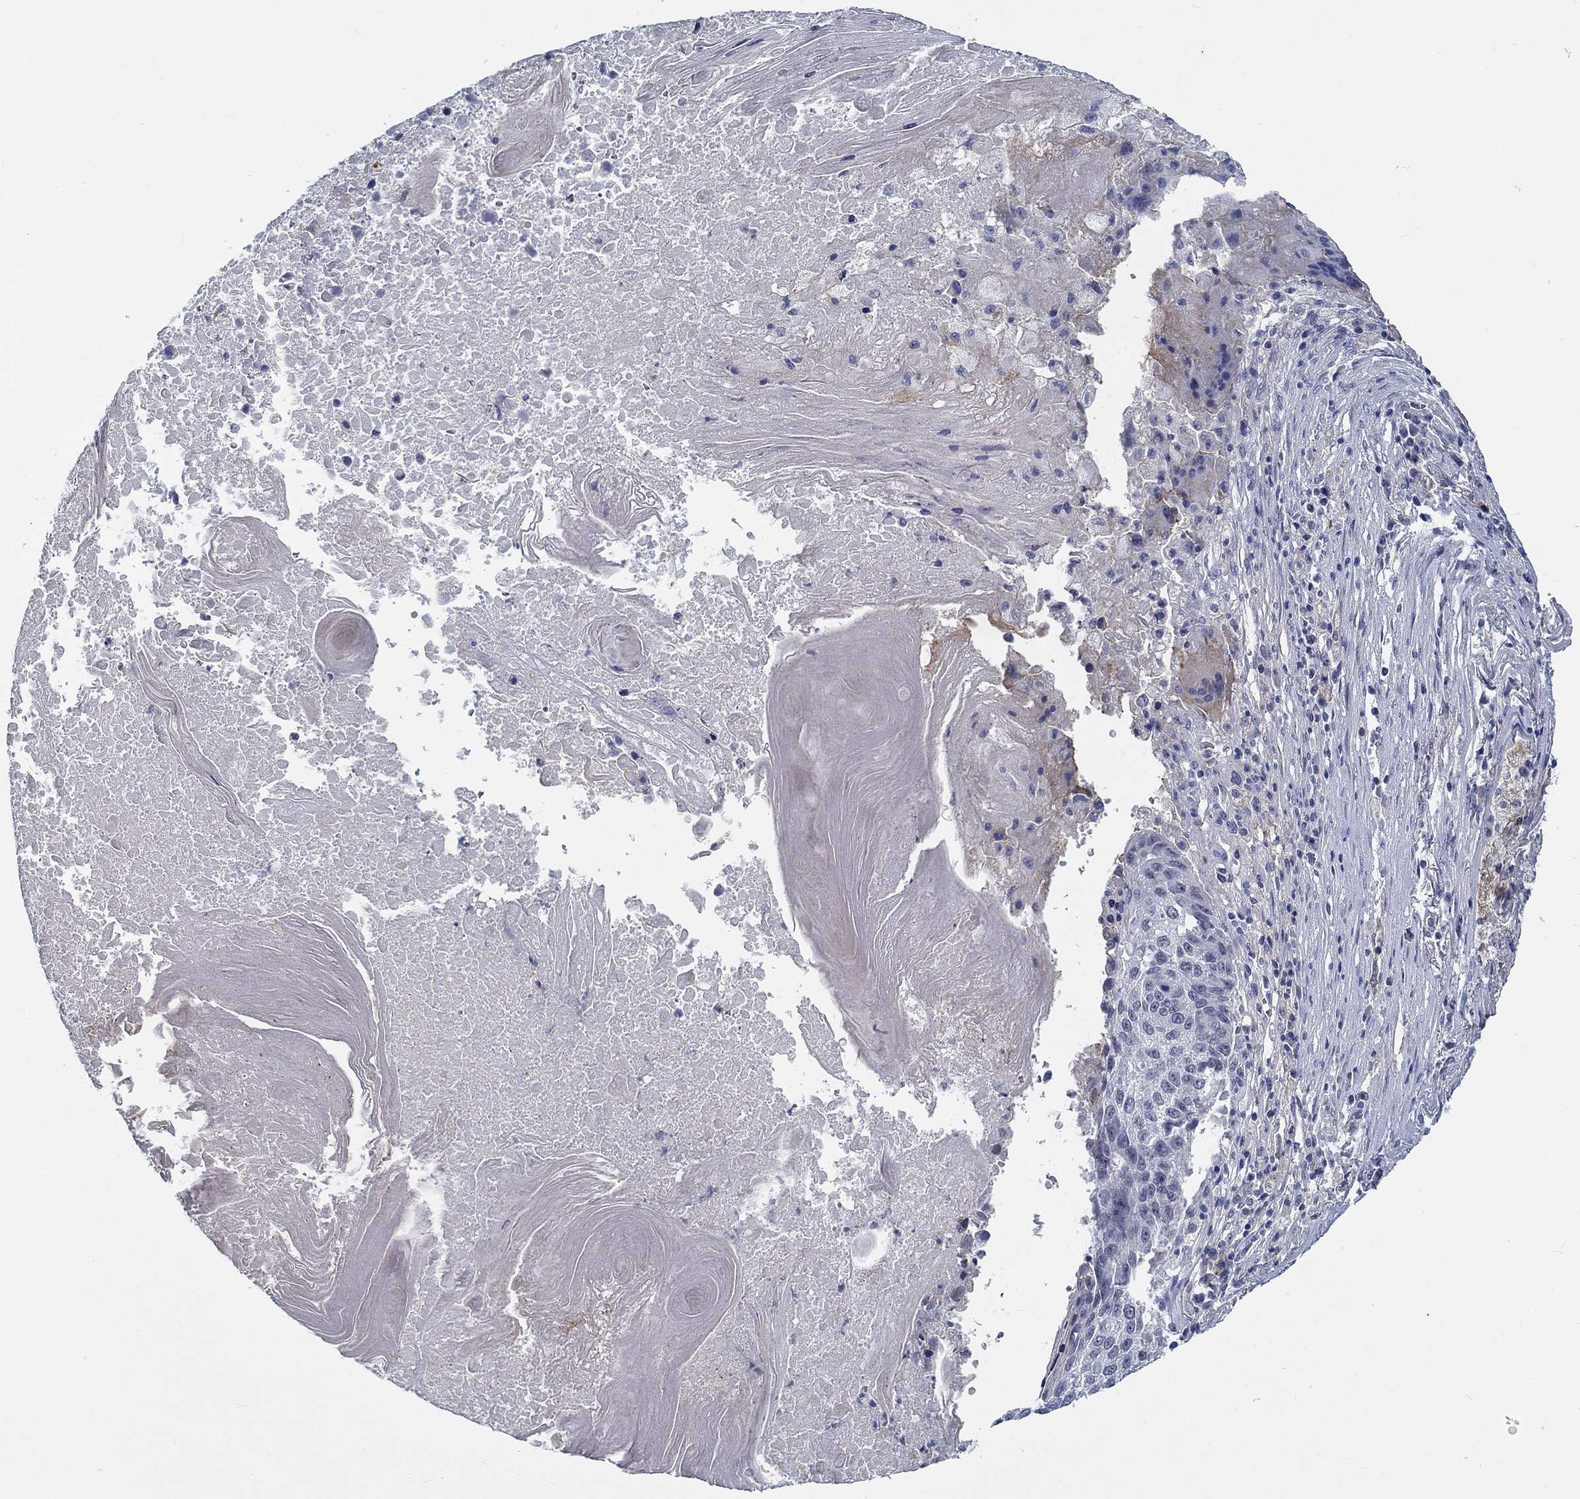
{"staining": {"intensity": "negative", "quantity": "none", "location": "none"}, "tissue": "lung cancer", "cell_type": "Tumor cells", "image_type": "cancer", "snomed": [{"axis": "morphology", "description": "Squamous cell carcinoma, NOS"}, {"axis": "topography", "description": "Lung"}], "caption": "Lung cancer was stained to show a protein in brown. There is no significant staining in tumor cells.", "gene": "MYBPC1", "patient": {"sex": "male", "age": 73}}